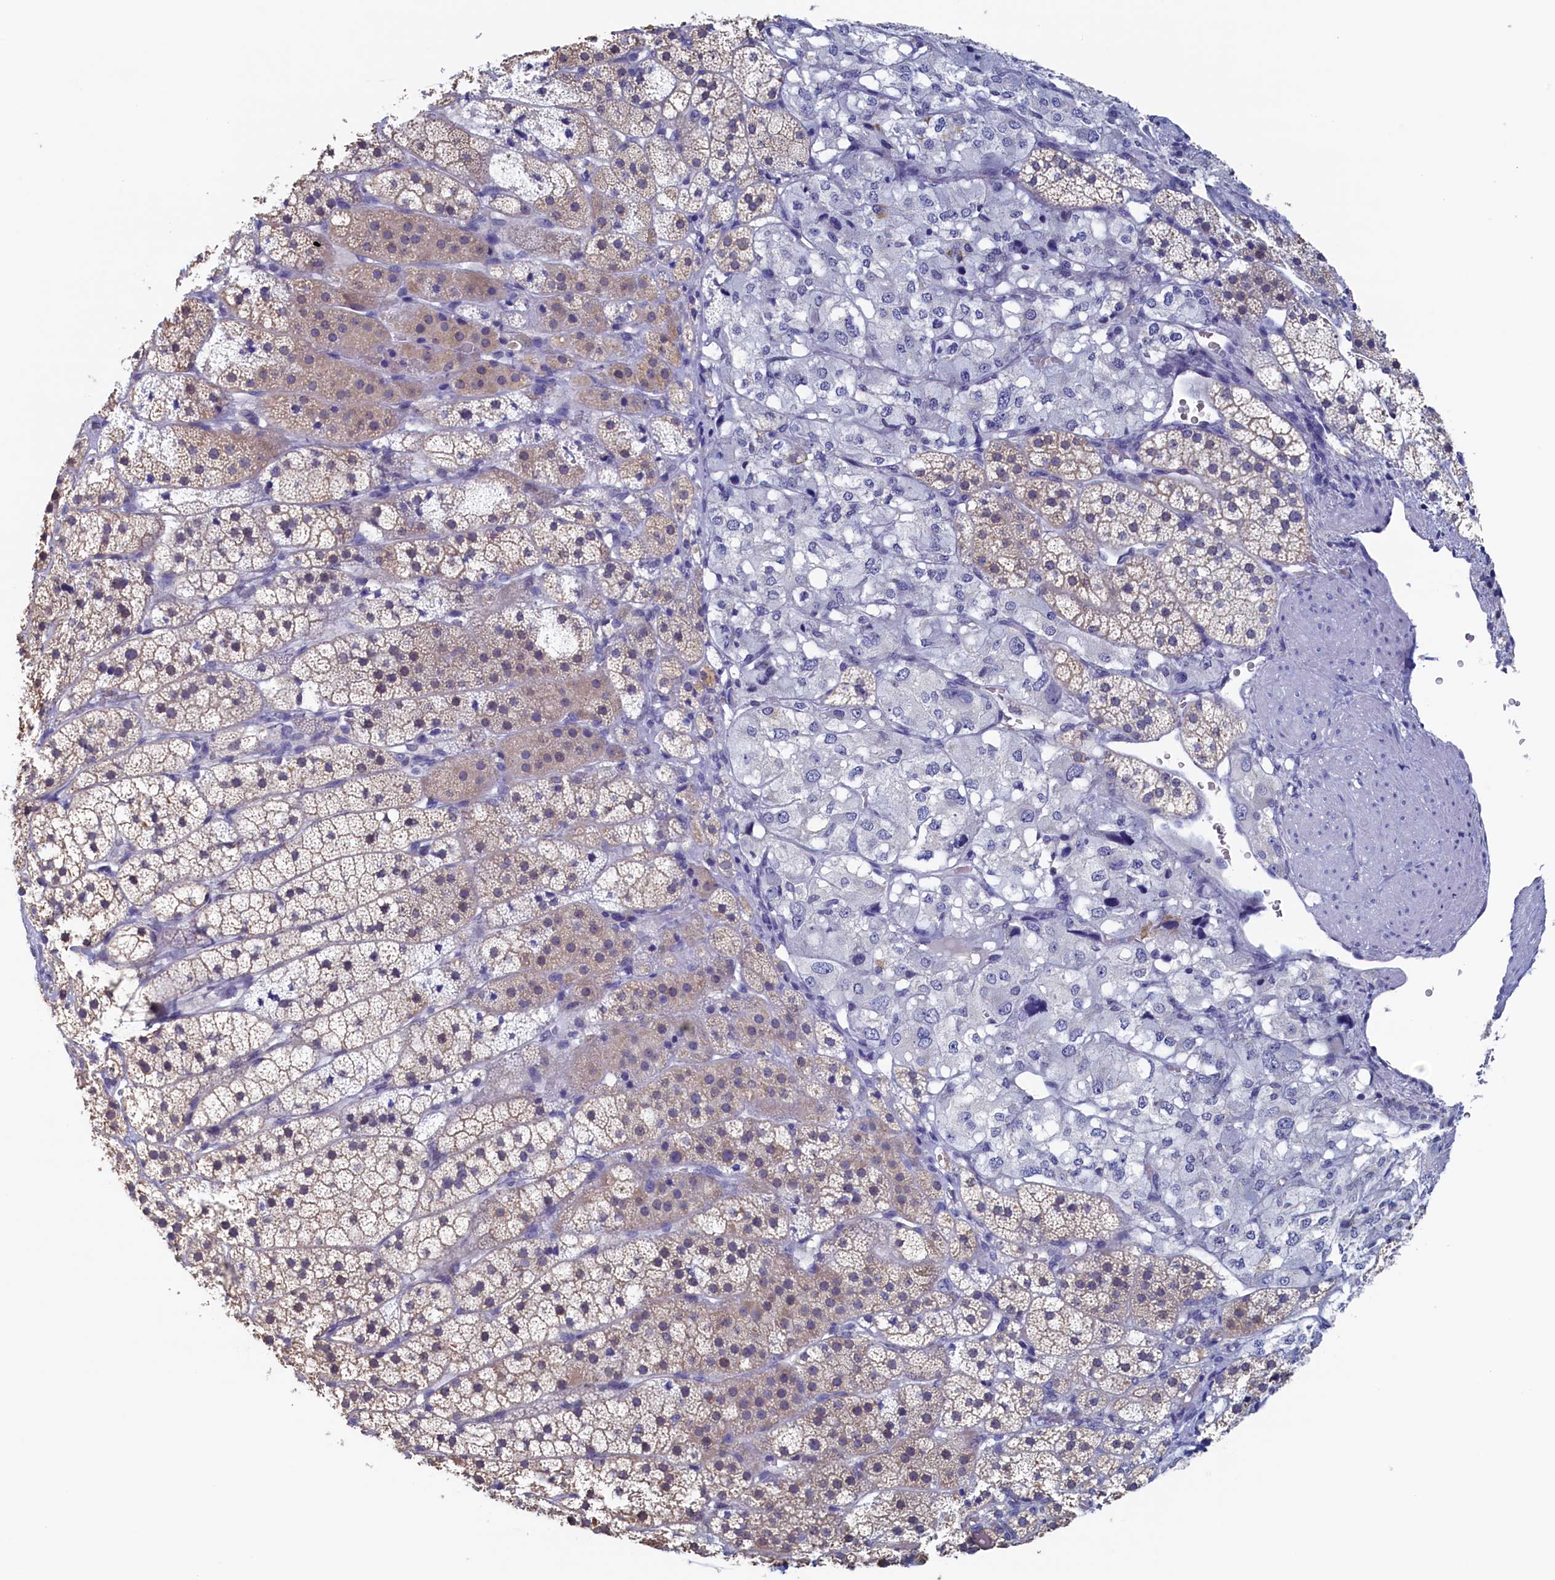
{"staining": {"intensity": "weak", "quantity": "25%-75%", "location": "cytoplasmic/membranous"}, "tissue": "adrenal gland", "cell_type": "Glandular cells", "image_type": "normal", "snomed": [{"axis": "morphology", "description": "Normal tissue, NOS"}, {"axis": "topography", "description": "Adrenal gland"}], "caption": "The histopathology image displays immunohistochemical staining of benign adrenal gland. There is weak cytoplasmic/membranous staining is seen in approximately 25%-75% of glandular cells. (DAB (3,3'-diaminobenzidine) IHC with brightfield microscopy, high magnification).", "gene": "C11orf54", "patient": {"sex": "female", "age": 44}}